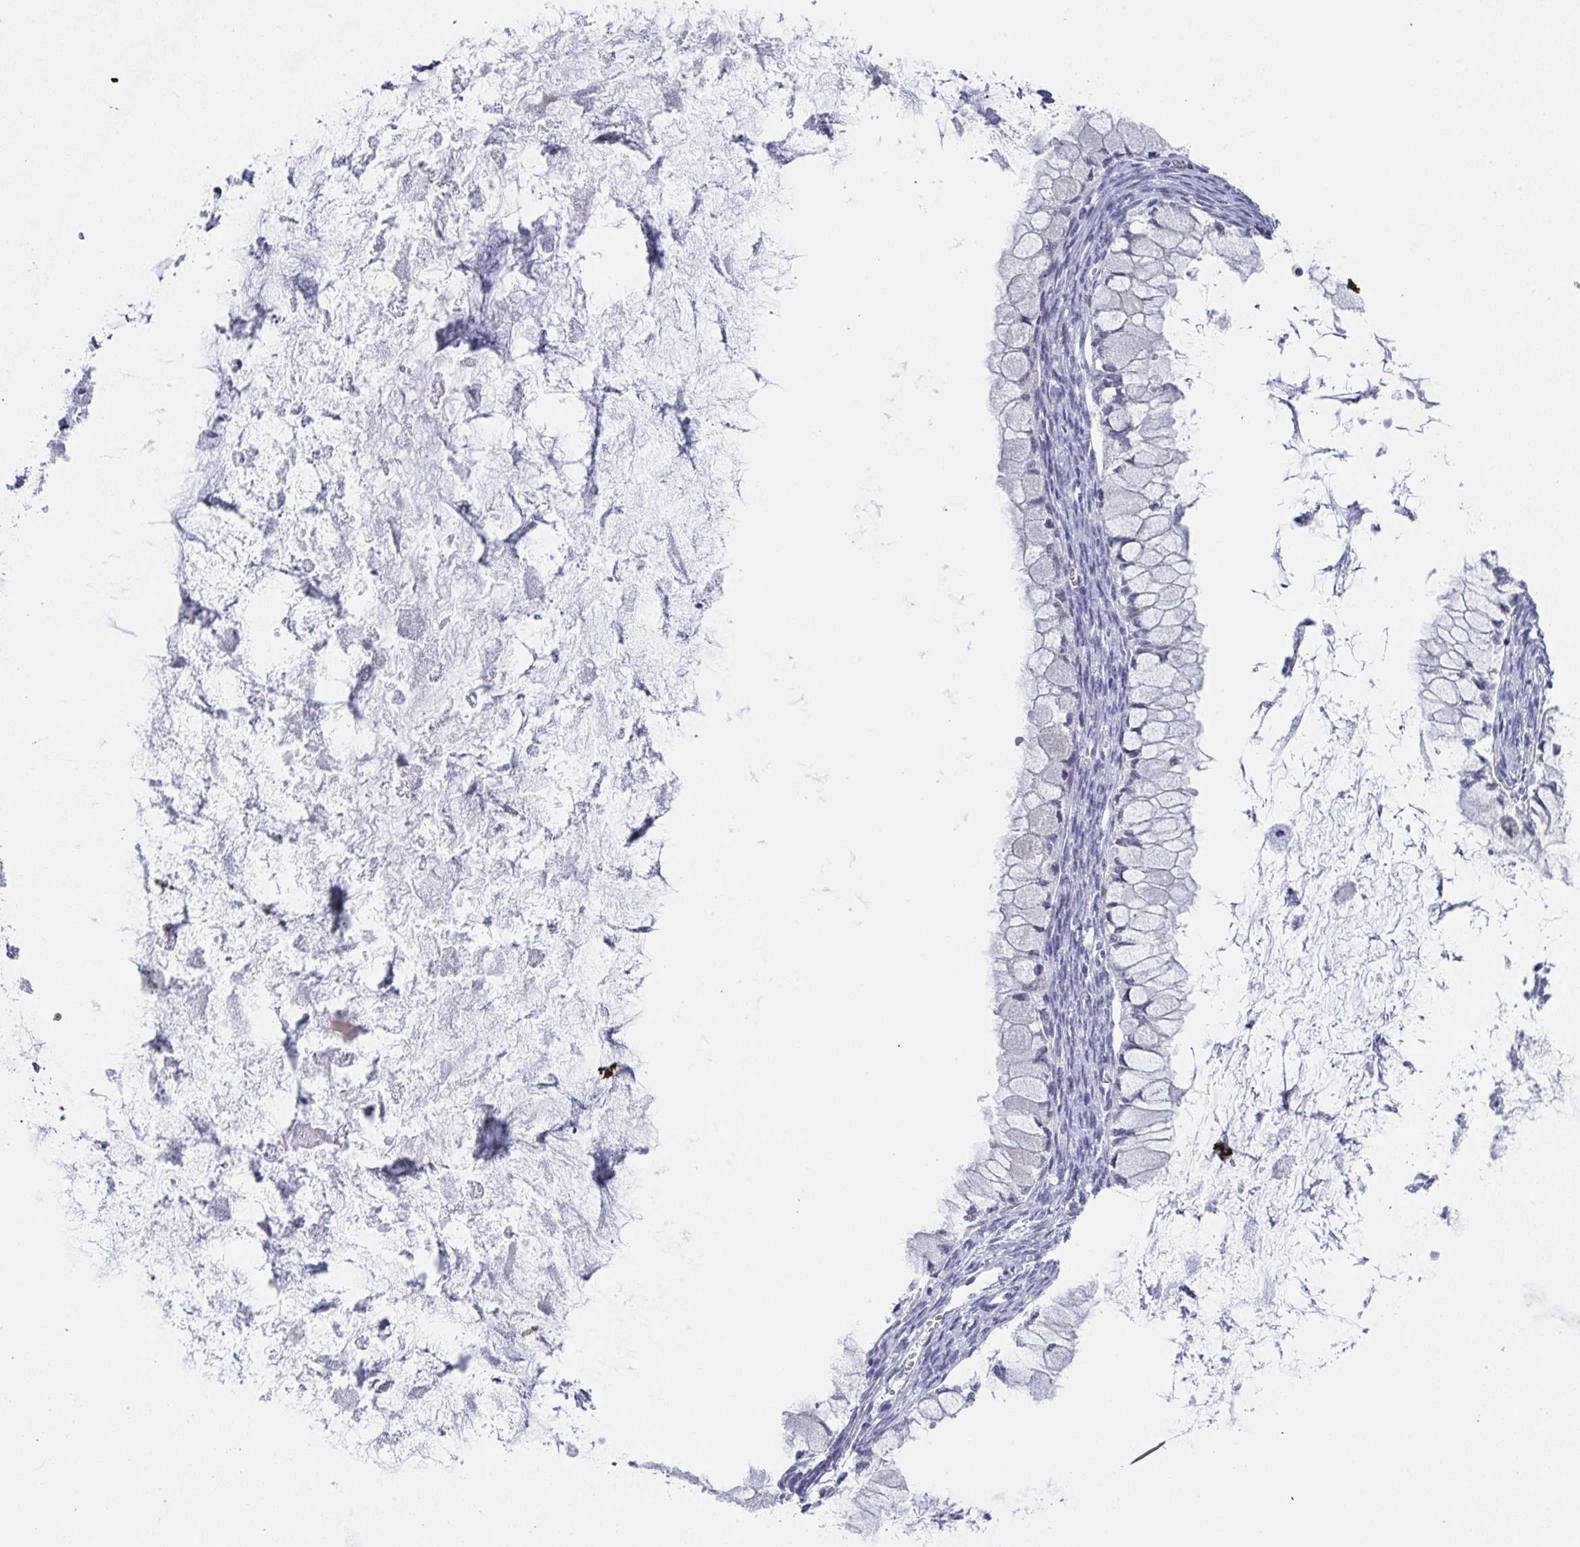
{"staining": {"intensity": "negative", "quantity": "none", "location": "none"}, "tissue": "ovarian cancer", "cell_type": "Tumor cells", "image_type": "cancer", "snomed": [{"axis": "morphology", "description": "Cystadenocarcinoma, mucinous, NOS"}, {"axis": "topography", "description": "Ovary"}], "caption": "Tumor cells show no significant protein positivity in ovarian mucinous cystadenocarcinoma.", "gene": "MFSD4A", "patient": {"sex": "female", "age": 34}}